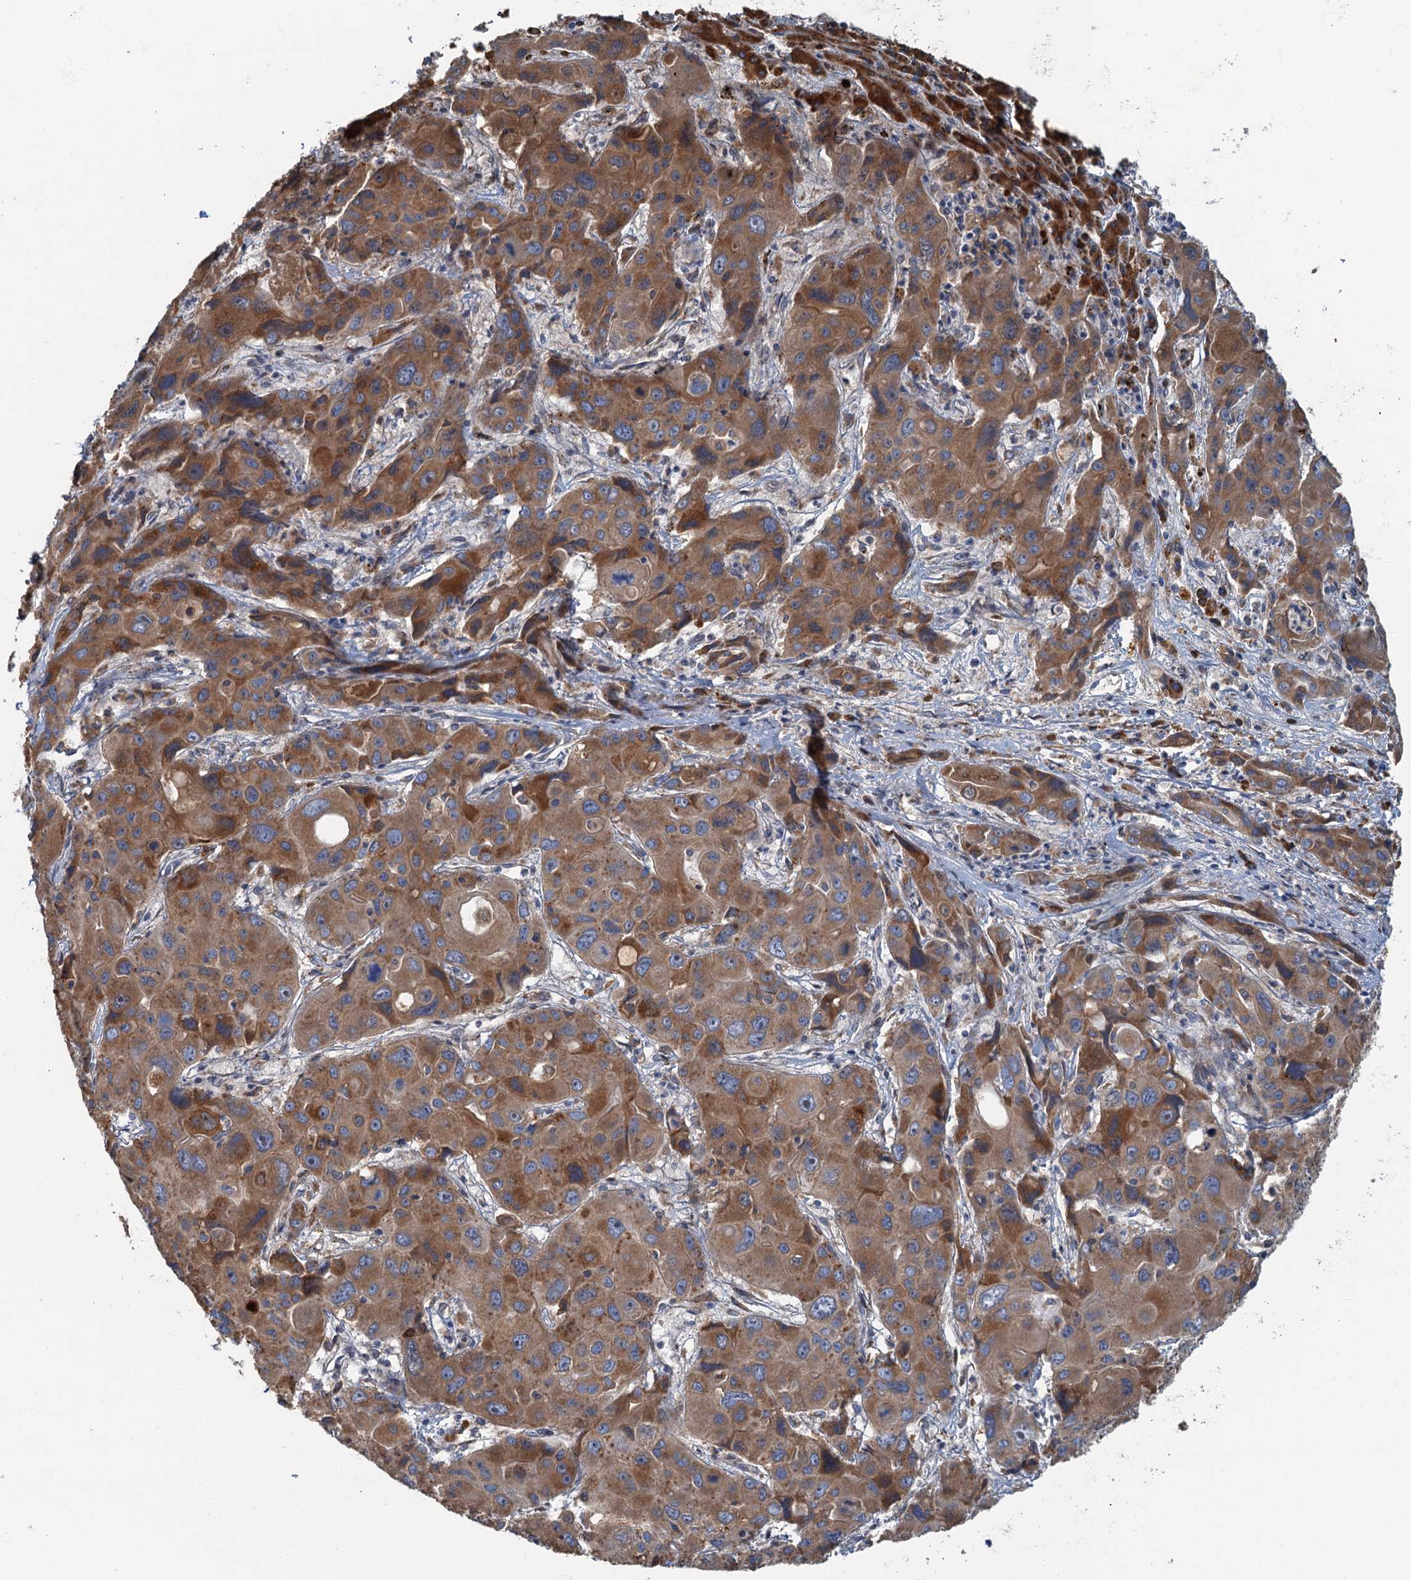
{"staining": {"intensity": "moderate", "quantity": ">75%", "location": "cytoplasmic/membranous"}, "tissue": "liver cancer", "cell_type": "Tumor cells", "image_type": "cancer", "snomed": [{"axis": "morphology", "description": "Cholangiocarcinoma"}, {"axis": "topography", "description": "Liver"}], "caption": "Immunohistochemistry (IHC) (DAB) staining of liver cholangiocarcinoma exhibits moderate cytoplasmic/membranous protein expression in approximately >75% of tumor cells.", "gene": "SPDYC", "patient": {"sex": "male", "age": 67}}